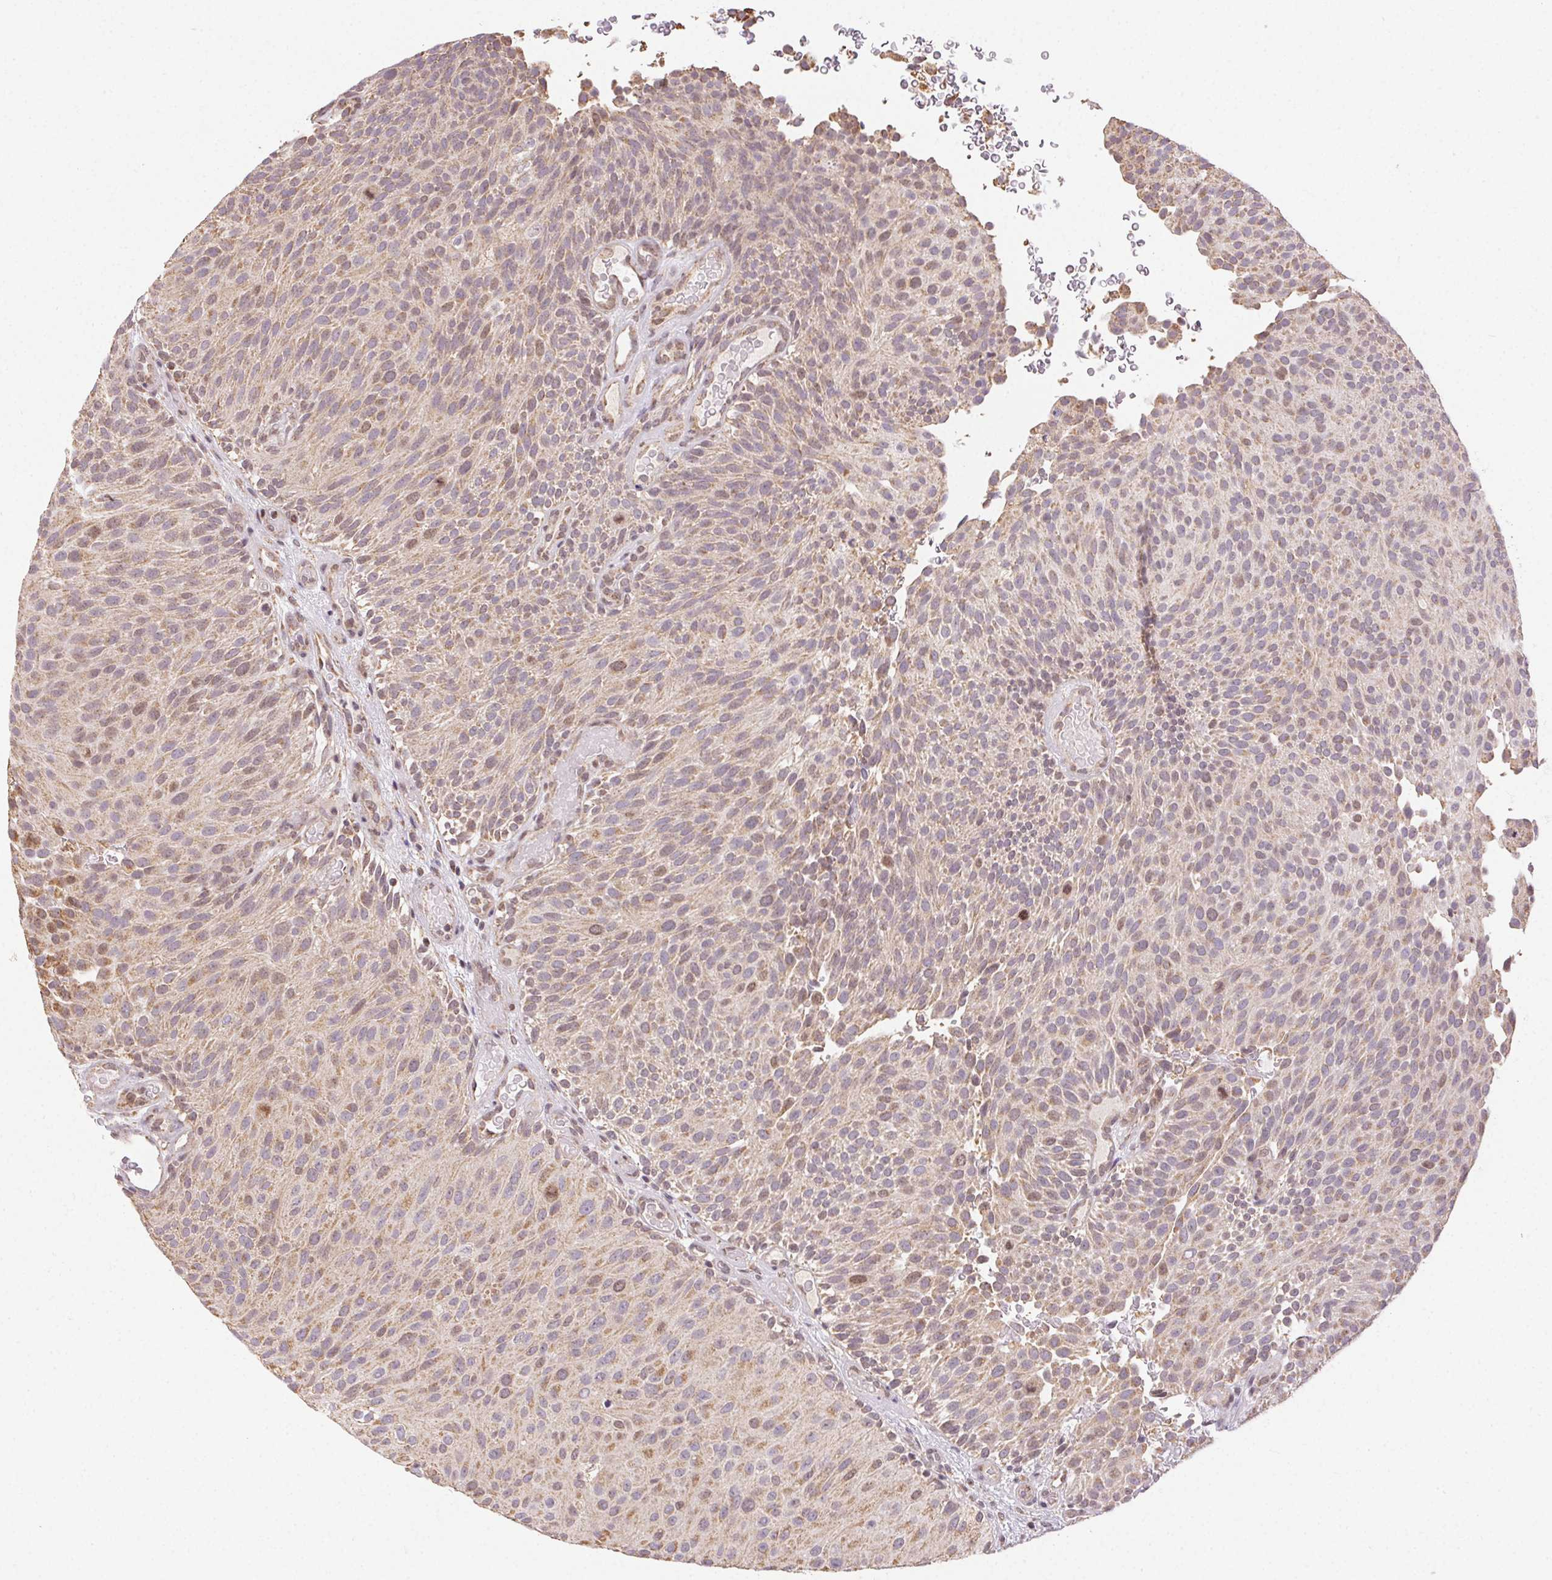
{"staining": {"intensity": "weak", "quantity": "25%-75%", "location": "nuclear"}, "tissue": "urothelial cancer", "cell_type": "Tumor cells", "image_type": "cancer", "snomed": [{"axis": "morphology", "description": "Urothelial carcinoma, Low grade"}, {"axis": "topography", "description": "Urinary bladder"}], "caption": "A histopathology image of human urothelial carcinoma (low-grade) stained for a protein reveals weak nuclear brown staining in tumor cells. The protein of interest is shown in brown color, while the nuclei are stained blue.", "gene": "PIWIL4", "patient": {"sex": "male", "age": 78}}